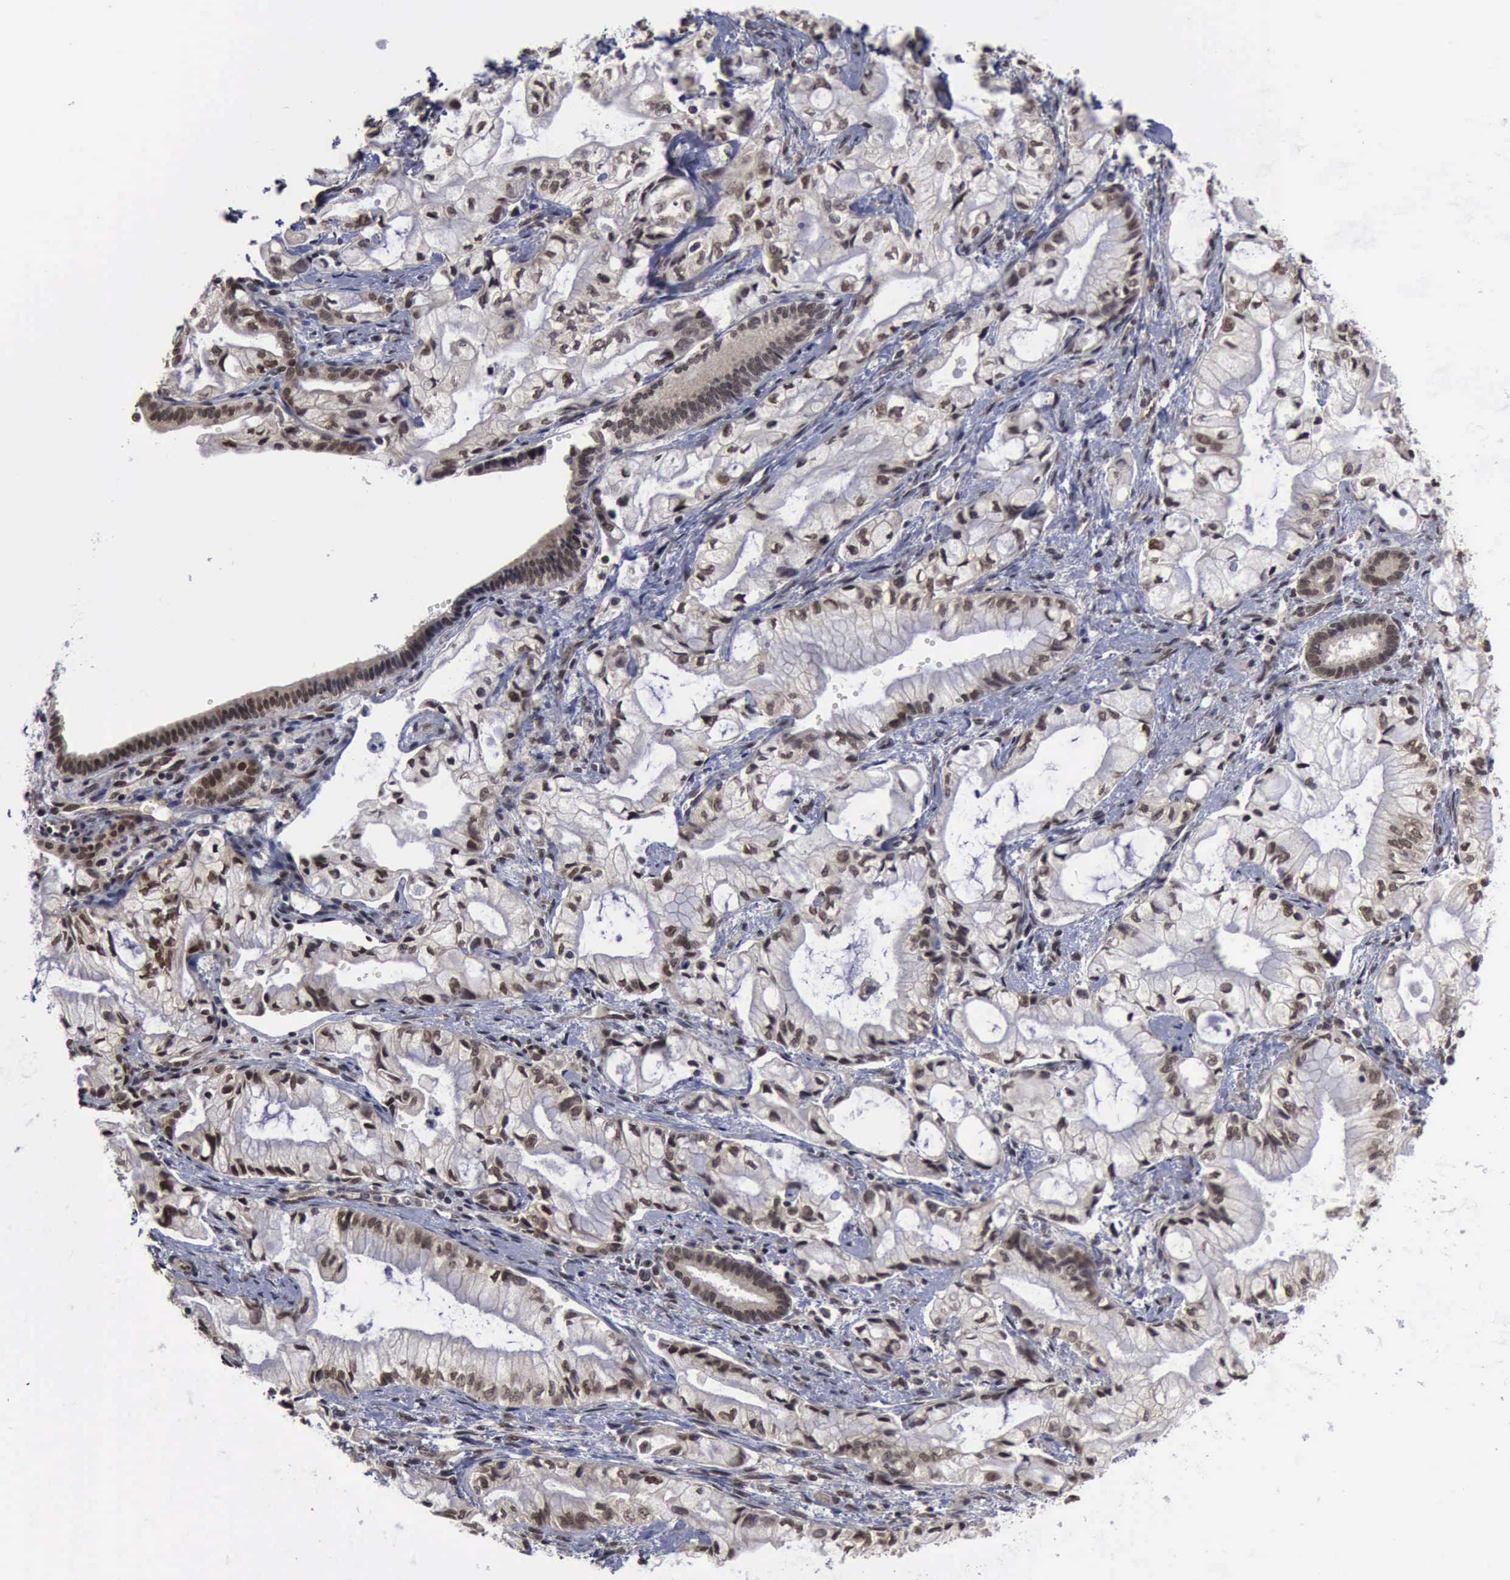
{"staining": {"intensity": "weak", "quantity": "25%-75%", "location": "cytoplasmic/membranous,nuclear"}, "tissue": "pancreatic cancer", "cell_type": "Tumor cells", "image_type": "cancer", "snomed": [{"axis": "morphology", "description": "Adenocarcinoma, NOS"}, {"axis": "topography", "description": "Pancreas"}], "caption": "Human pancreatic cancer stained for a protein (brown) reveals weak cytoplasmic/membranous and nuclear positive positivity in approximately 25%-75% of tumor cells.", "gene": "RTCB", "patient": {"sex": "male", "age": 79}}